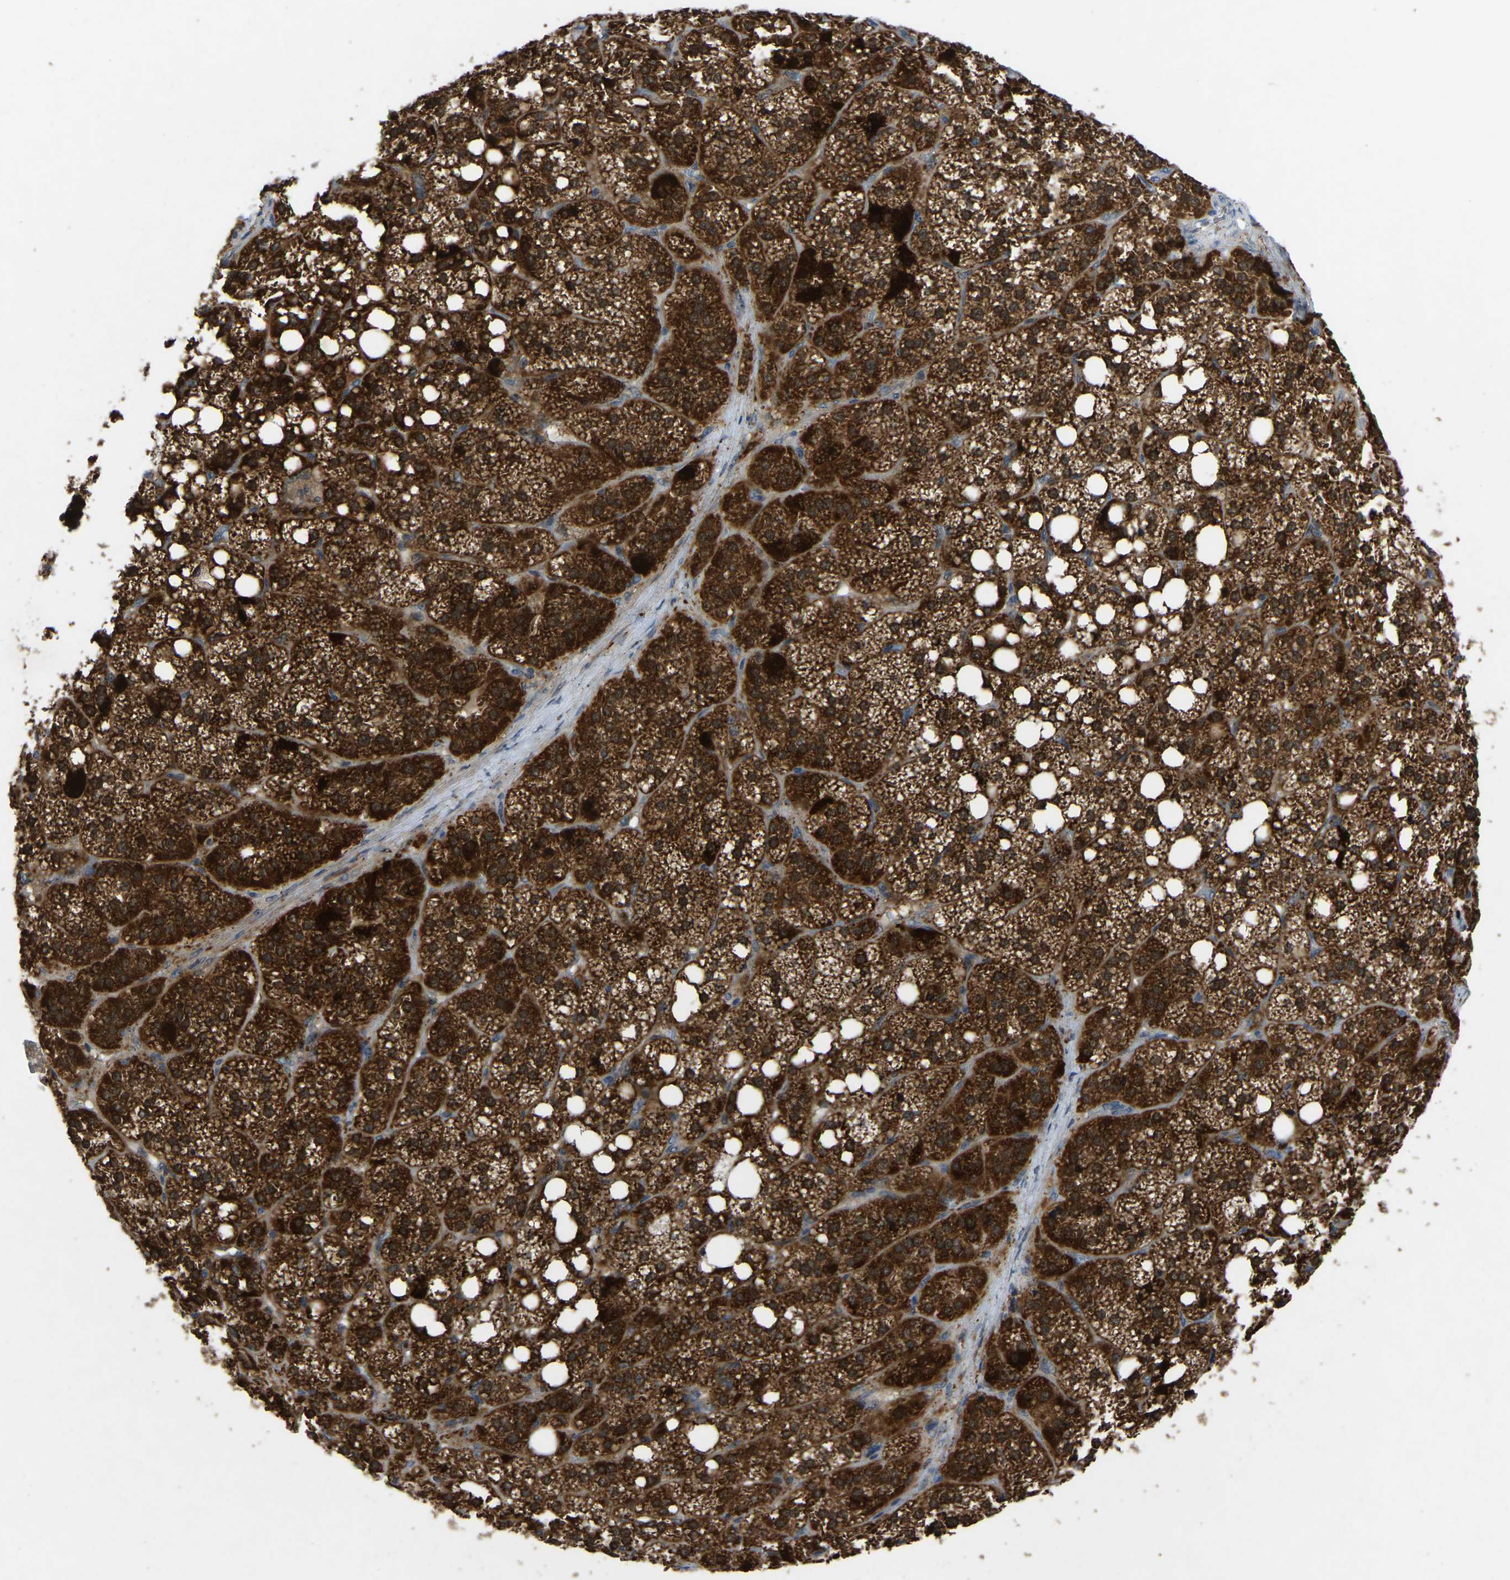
{"staining": {"intensity": "strong", "quantity": ">75%", "location": "cytoplasmic/membranous,nuclear"}, "tissue": "adrenal gland", "cell_type": "Glandular cells", "image_type": "normal", "snomed": [{"axis": "morphology", "description": "Normal tissue, NOS"}, {"axis": "topography", "description": "Adrenal gland"}], "caption": "Human adrenal gland stained with a brown dye displays strong cytoplasmic/membranous,nuclear positive staining in approximately >75% of glandular cells.", "gene": "FHIT", "patient": {"sex": "female", "age": 59}}